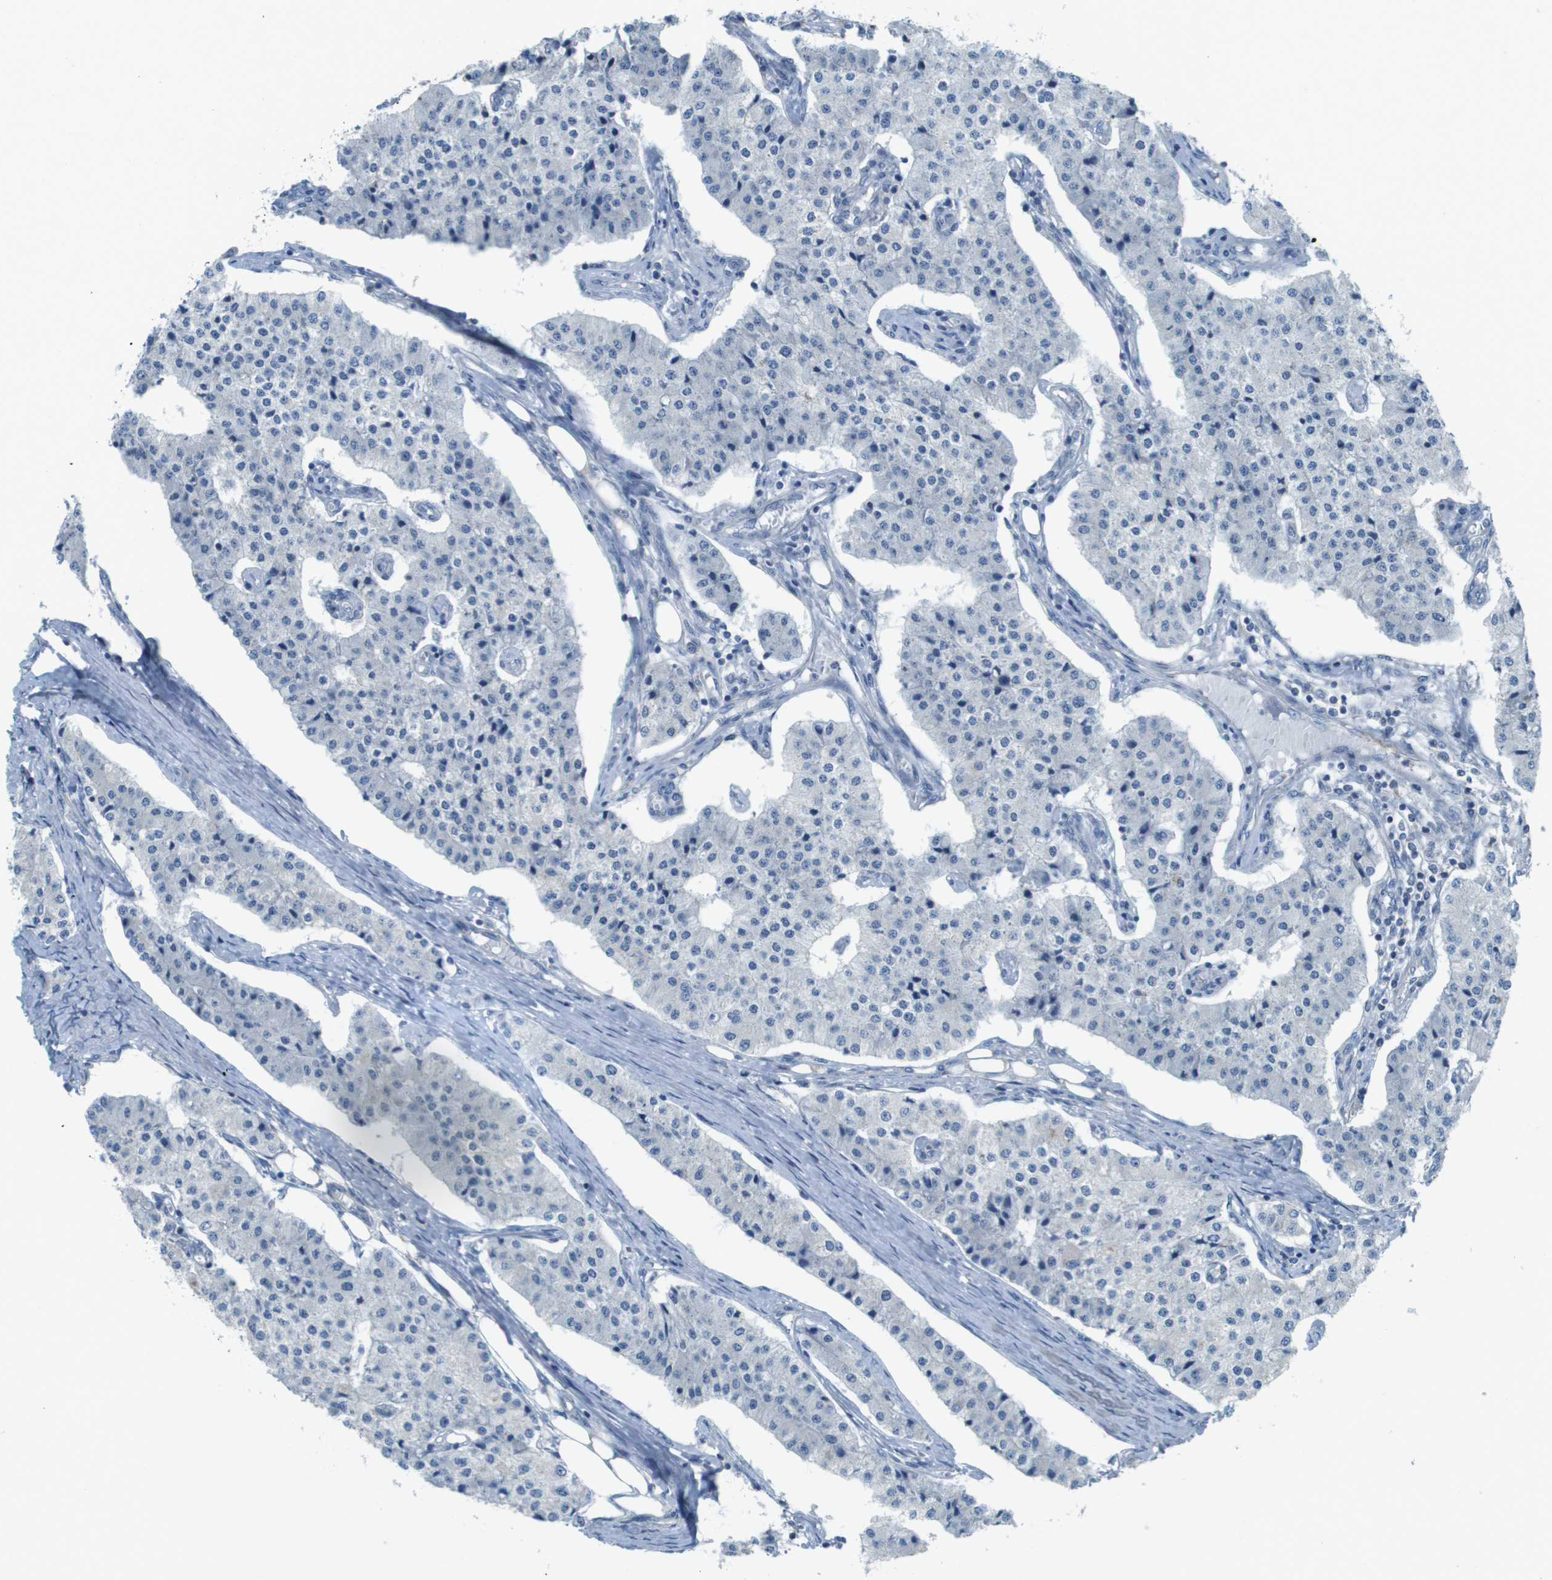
{"staining": {"intensity": "negative", "quantity": "none", "location": "none"}, "tissue": "carcinoid", "cell_type": "Tumor cells", "image_type": "cancer", "snomed": [{"axis": "morphology", "description": "Carcinoid, malignant, NOS"}, {"axis": "topography", "description": "Colon"}], "caption": "Carcinoid (malignant) stained for a protein using immunohistochemistry (IHC) demonstrates no expression tumor cells.", "gene": "PTGDR2", "patient": {"sex": "female", "age": 52}}